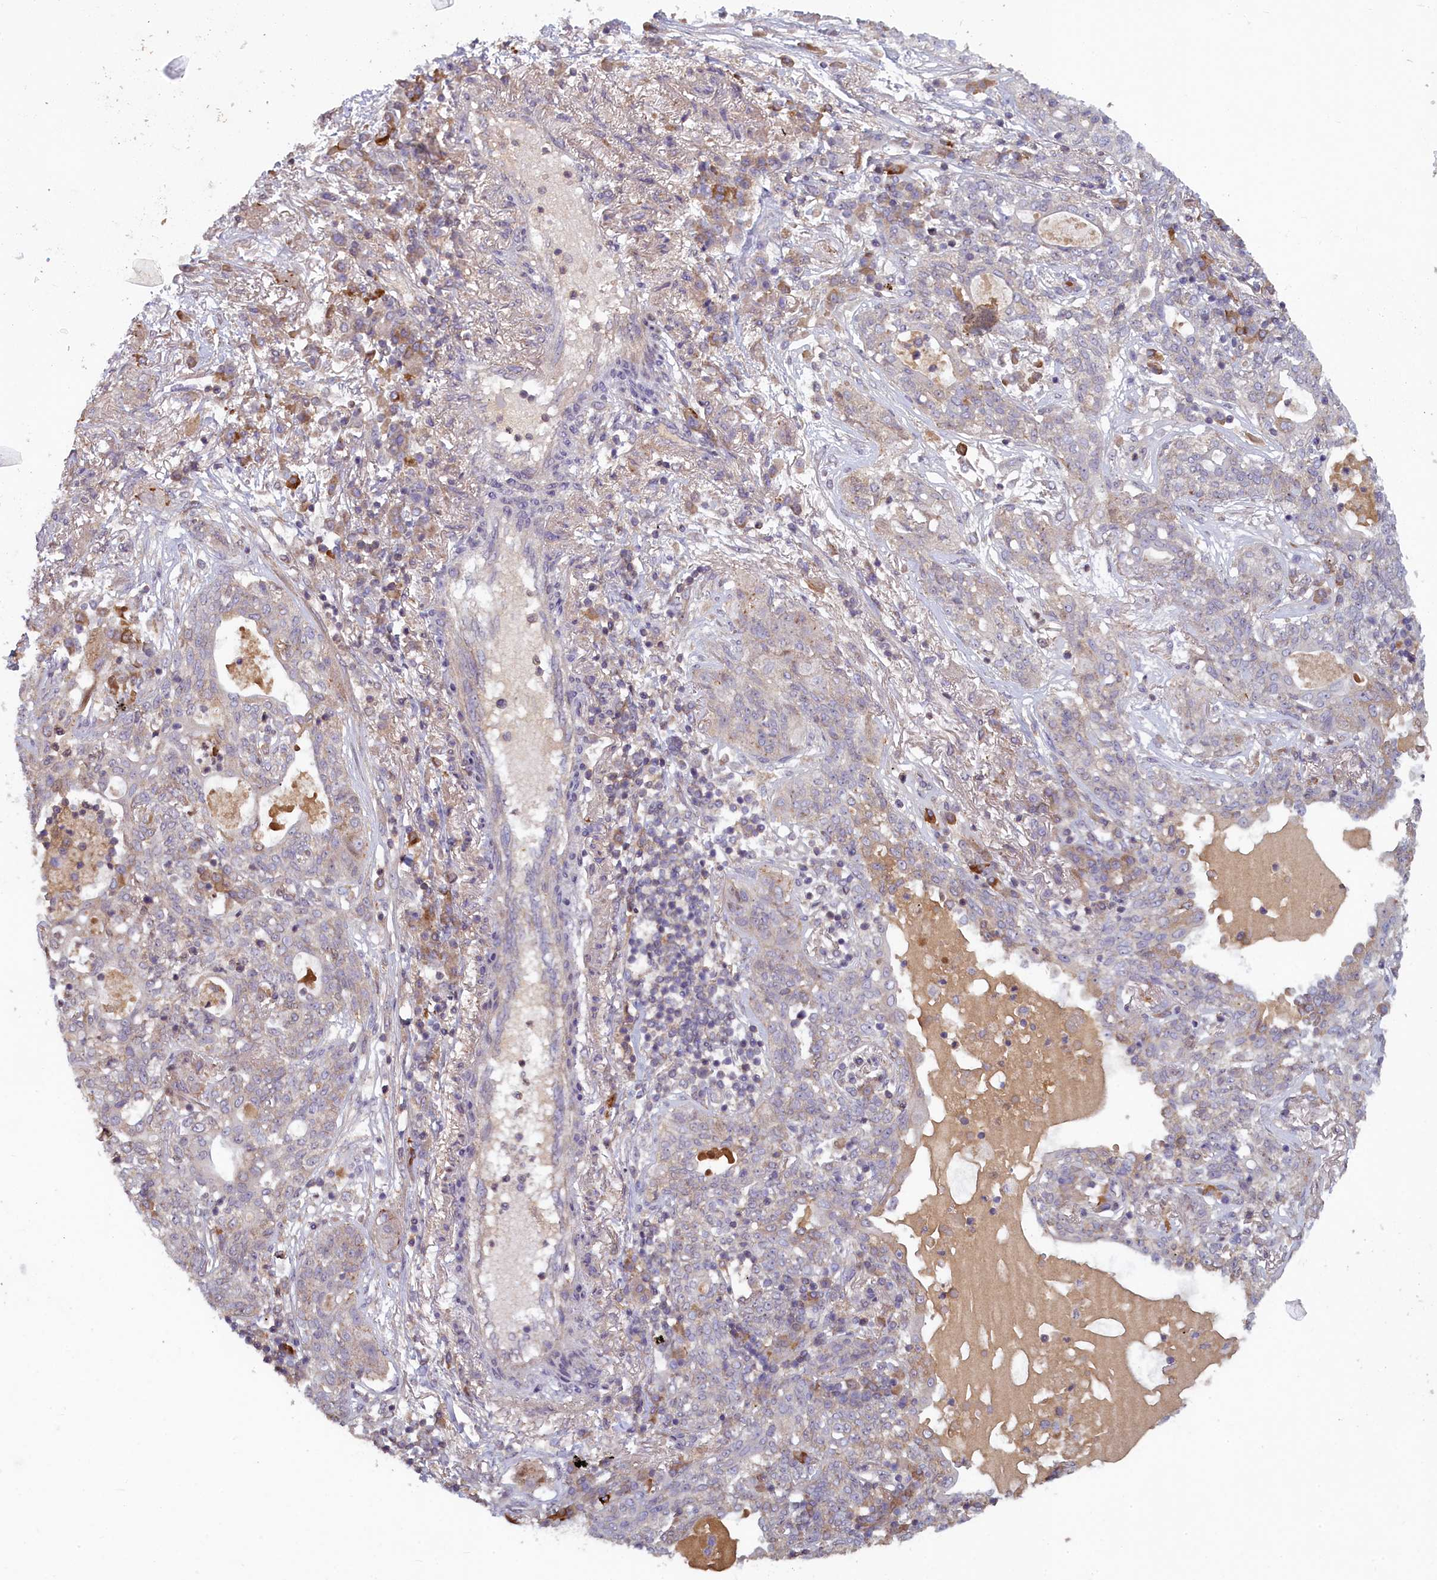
{"staining": {"intensity": "weak", "quantity": "<25%", "location": "cytoplasmic/membranous"}, "tissue": "lung cancer", "cell_type": "Tumor cells", "image_type": "cancer", "snomed": [{"axis": "morphology", "description": "Squamous cell carcinoma, NOS"}, {"axis": "topography", "description": "Lung"}], "caption": "A photomicrograph of human lung cancer is negative for staining in tumor cells.", "gene": "NUDT6", "patient": {"sex": "female", "age": 70}}